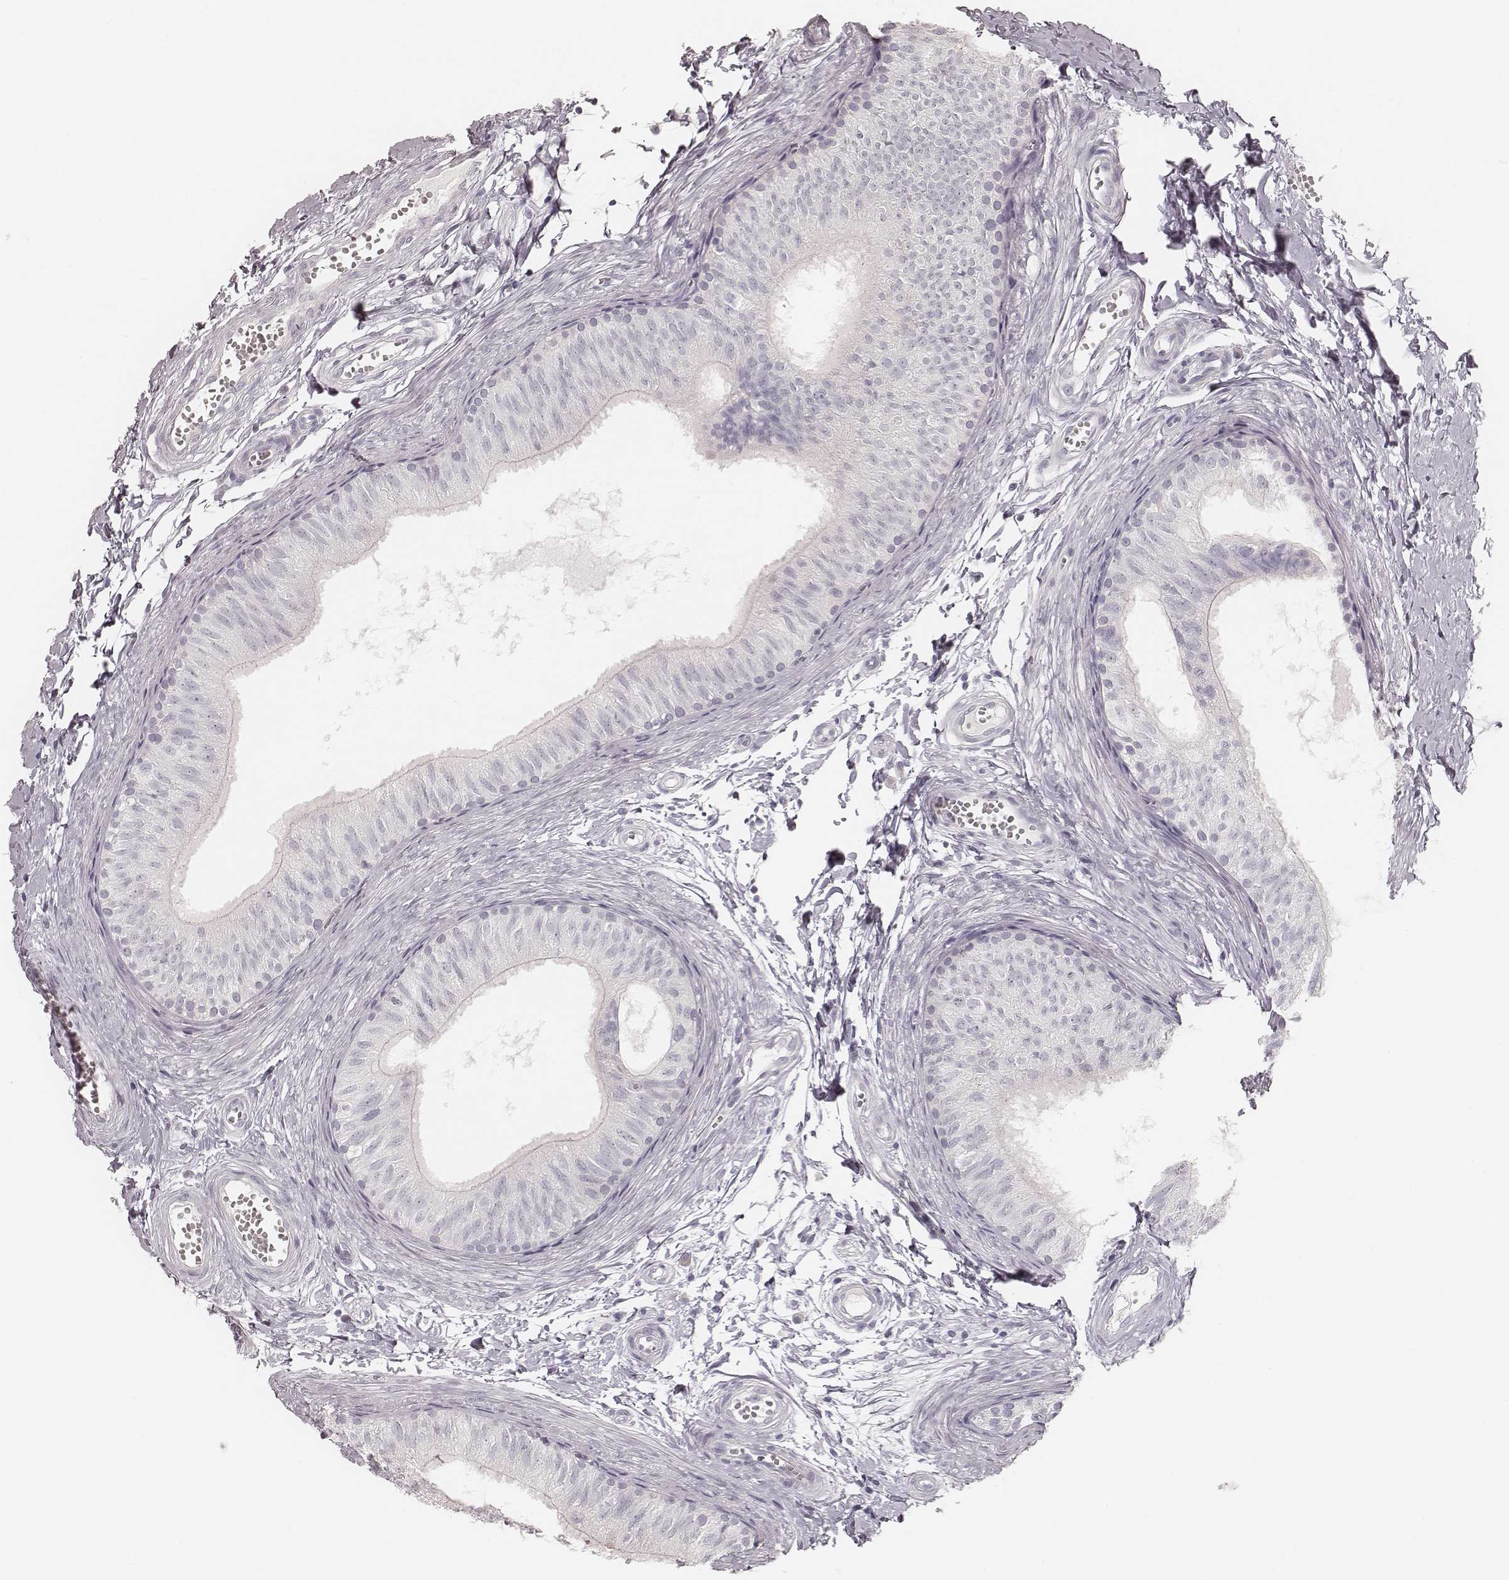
{"staining": {"intensity": "negative", "quantity": "none", "location": "none"}, "tissue": "epididymis", "cell_type": "Glandular cells", "image_type": "normal", "snomed": [{"axis": "morphology", "description": "Normal tissue, NOS"}, {"axis": "topography", "description": "Epididymis"}], "caption": "Immunohistochemical staining of benign human epididymis shows no significant expression in glandular cells.", "gene": "HNF4G", "patient": {"sex": "male", "age": 22}}